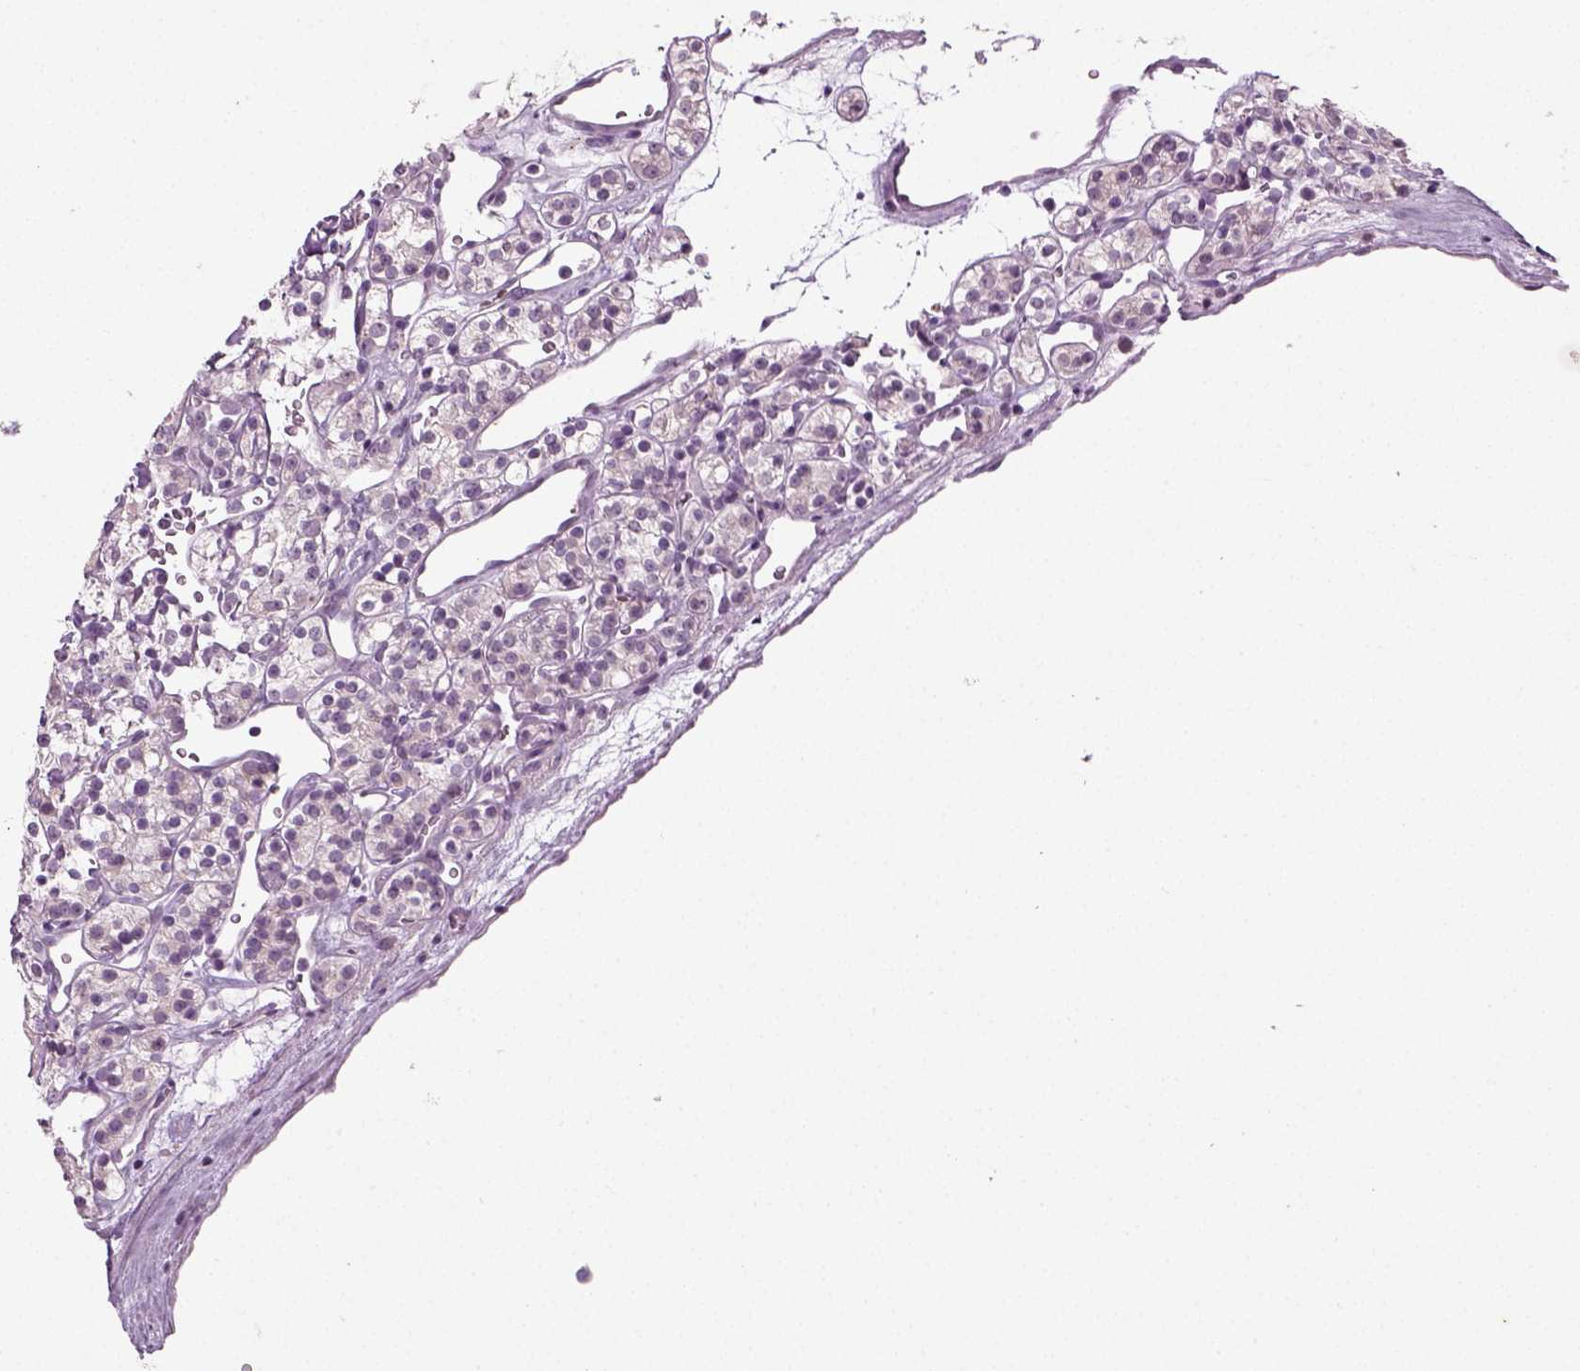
{"staining": {"intensity": "negative", "quantity": "none", "location": "none"}, "tissue": "renal cancer", "cell_type": "Tumor cells", "image_type": "cancer", "snomed": [{"axis": "morphology", "description": "Adenocarcinoma, NOS"}, {"axis": "topography", "description": "Kidney"}], "caption": "Immunohistochemistry micrograph of neoplastic tissue: renal cancer (adenocarcinoma) stained with DAB reveals no significant protein positivity in tumor cells.", "gene": "SYNGAP1", "patient": {"sex": "male", "age": 77}}